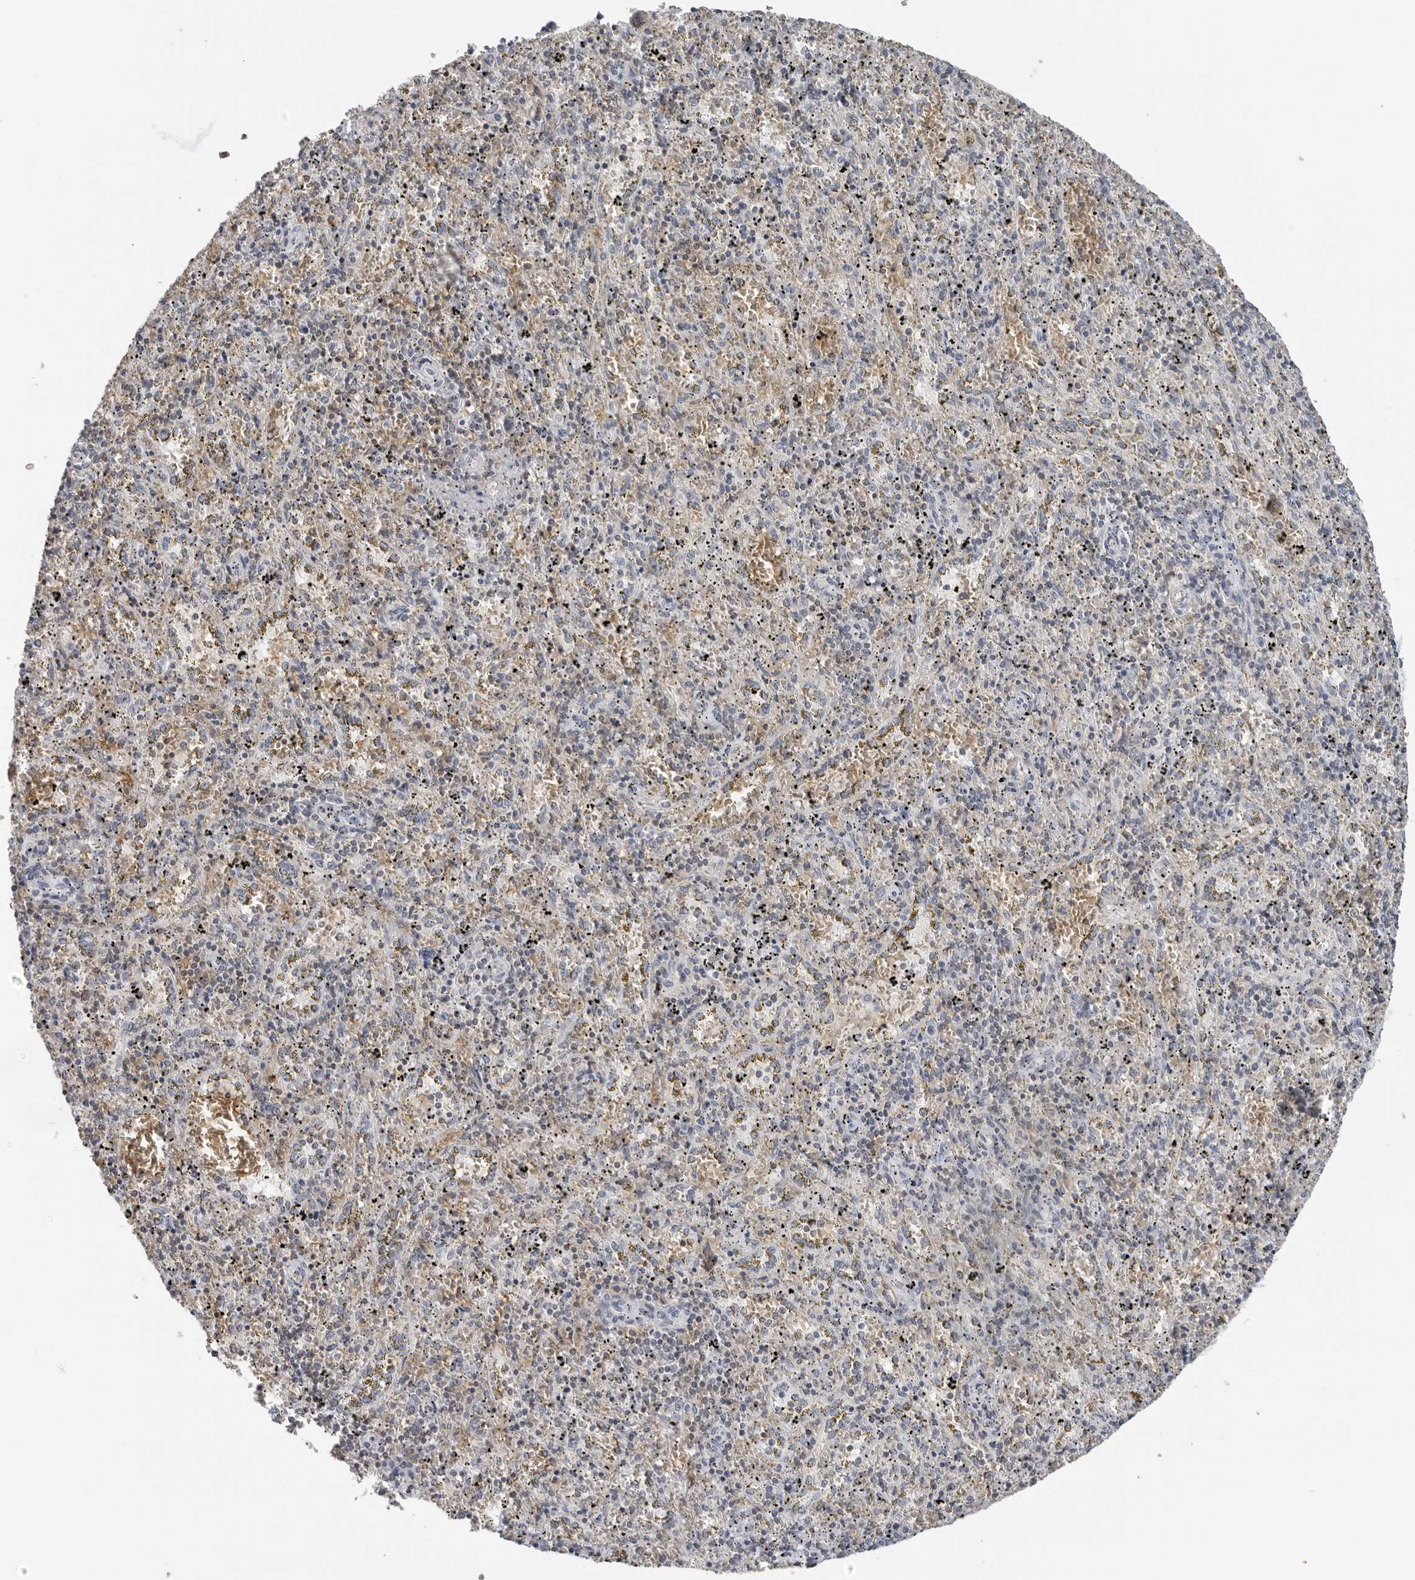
{"staining": {"intensity": "negative", "quantity": "none", "location": "none"}, "tissue": "spleen", "cell_type": "Cells in red pulp", "image_type": "normal", "snomed": [{"axis": "morphology", "description": "Normal tissue, NOS"}, {"axis": "topography", "description": "Spleen"}], "caption": "A high-resolution histopathology image shows immunohistochemistry staining of unremarkable spleen, which exhibits no significant staining in cells in red pulp.", "gene": "EPB41", "patient": {"sex": "male", "age": 11}}